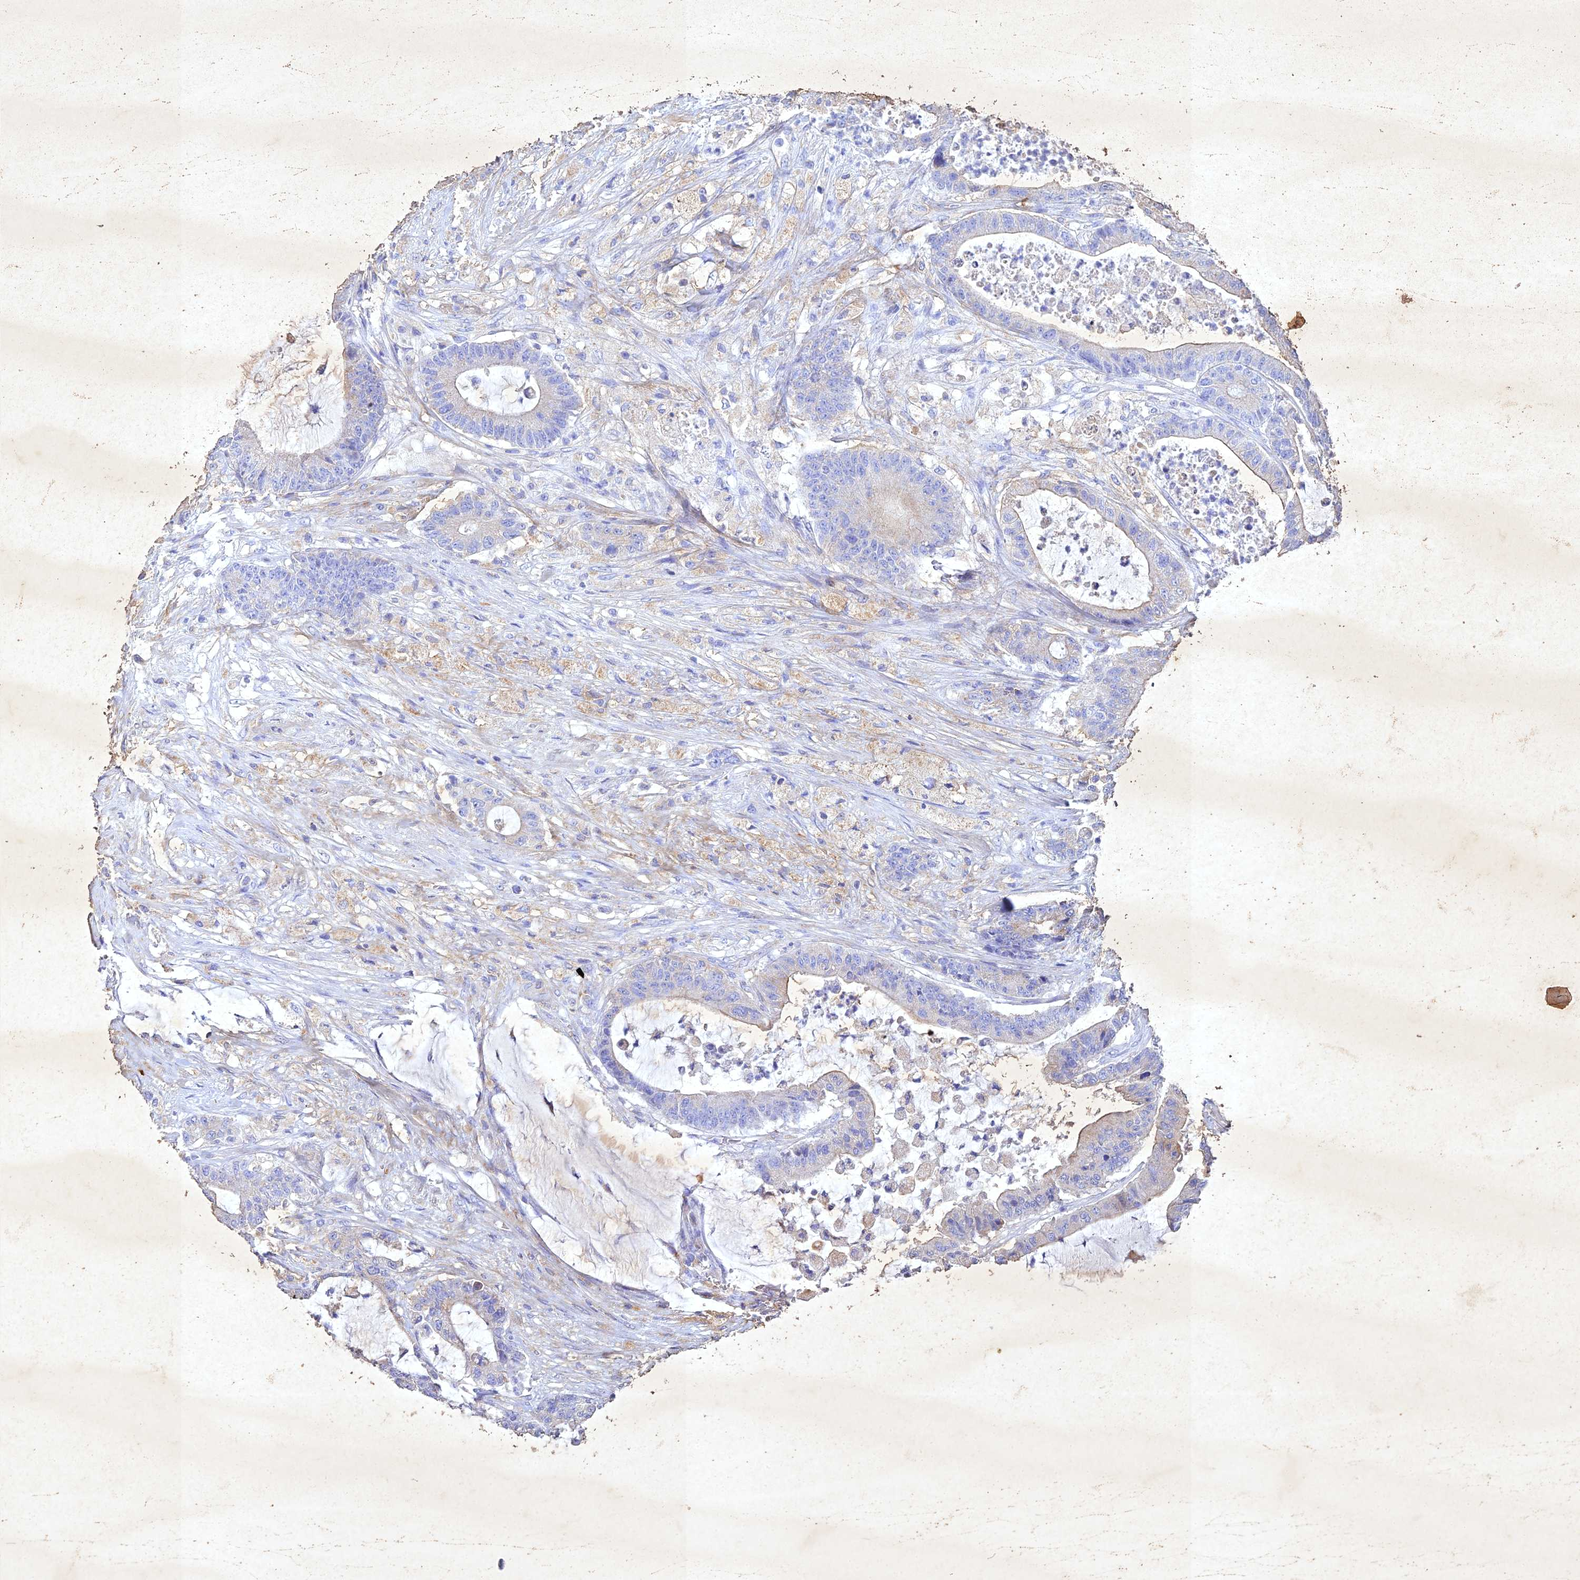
{"staining": {"intensity": "weak", "quantity": "<25%", "location": "cytoplasmic/membranous"}, "tissue": "colorectal cancer", "cell_type": "Tumor cells", "image_type": "cancer", "snomed": [{"axis": "morphology", "description": "Adenocarcinoma, NOS"}, {"axis": "topography", "description": "Colon"}], "caption": "Micrograph shows no protein positivity in tumor cells of colorectal adenocarcinoma tissue.", "gene": "NDUFV1", "patient": {"sex": "female", "age": 84}}